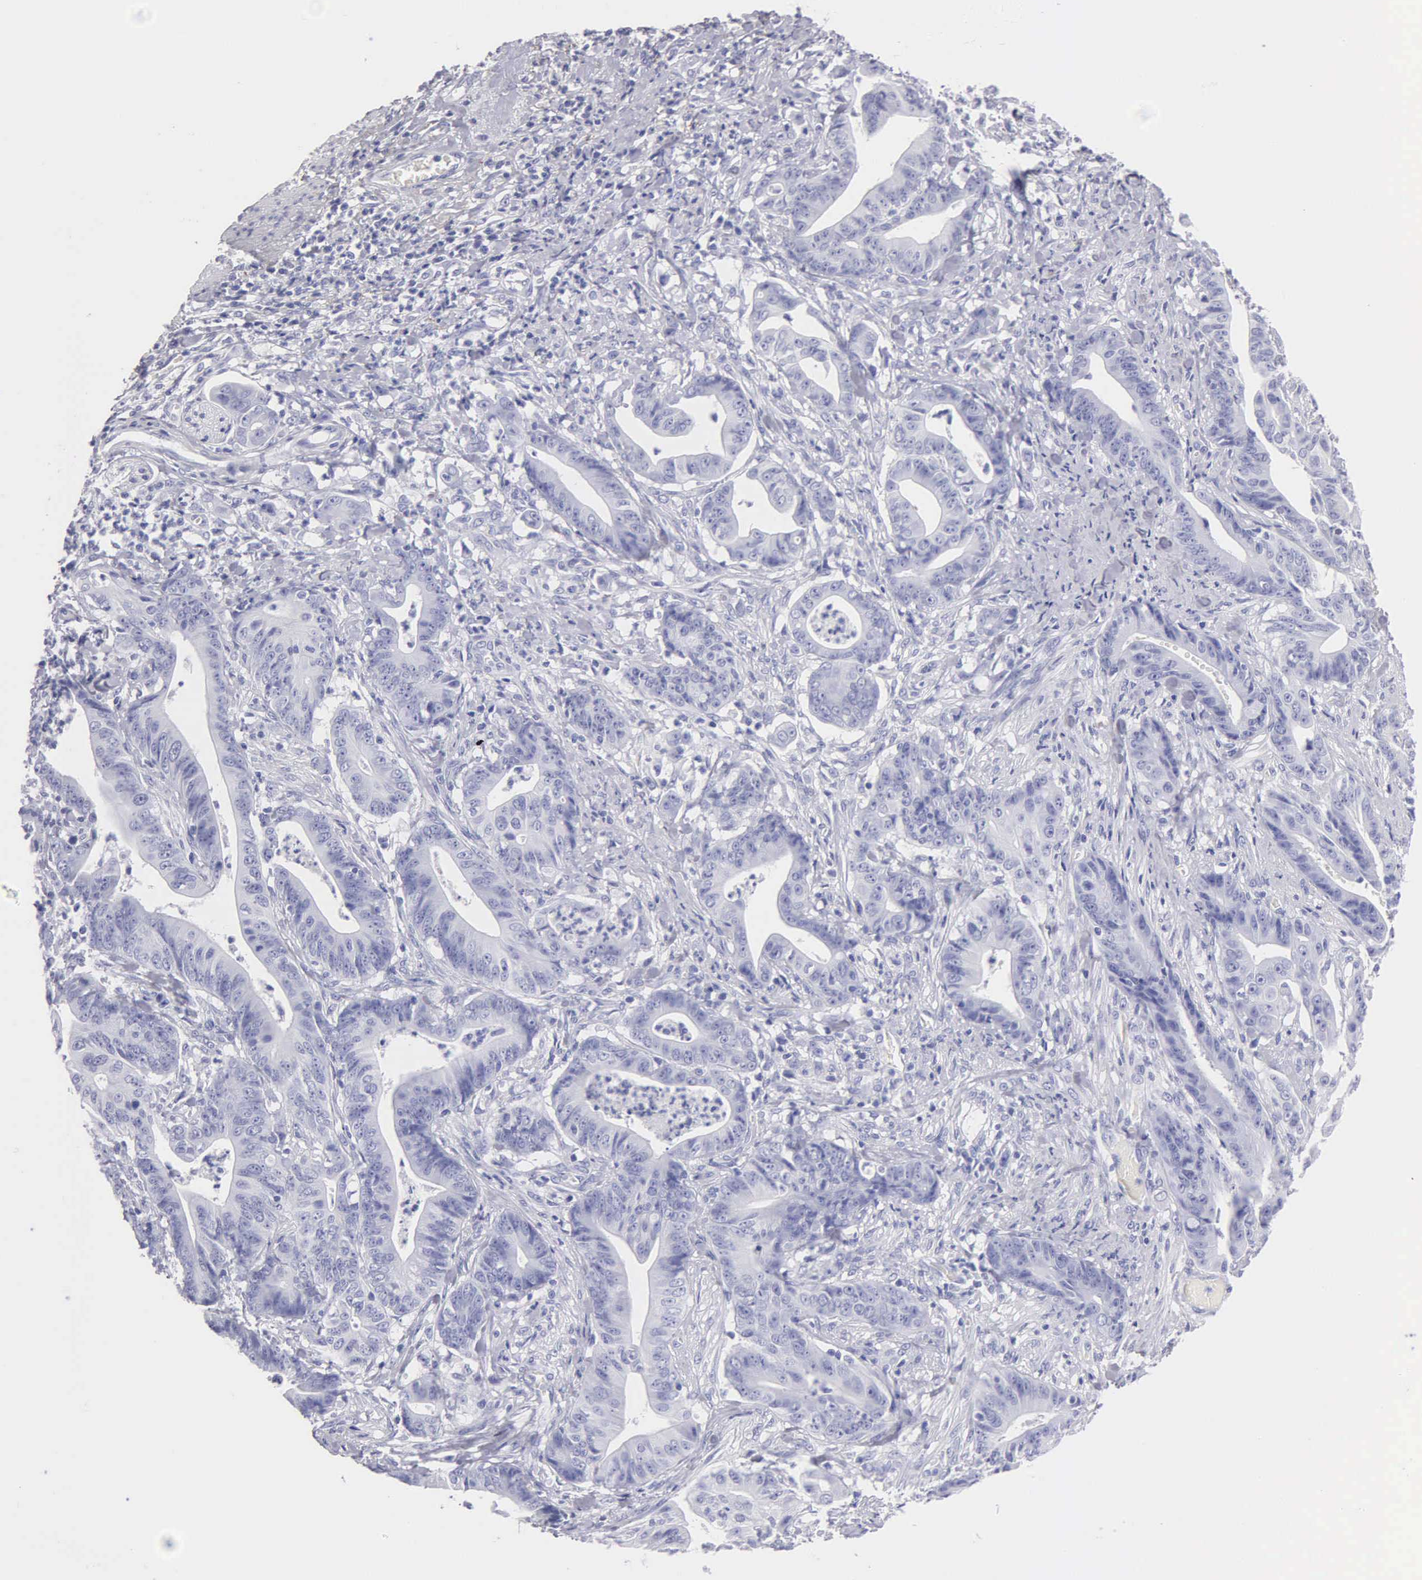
{"staining": {"intensity": "negative", "quantity": "none", "location": "none"}, "tissue": "stomach cancer", "cell_type": "Tumor cells", "image_type": "cancer", "snomed": [{"axis": "morphology", "description": "Adenocarcinoma, NOS"}, {"axis": "topography", "description": "Stomach, lower"}], "caption": "Protein analysis of stomach cancer (adenocarcinoma) shows no significant expression in tumor cells. (DAB immunohistochemistry with hematoxylin counter stain).", "gene": "FBLN5", "patient": {"sex": "female", "age": 86}}